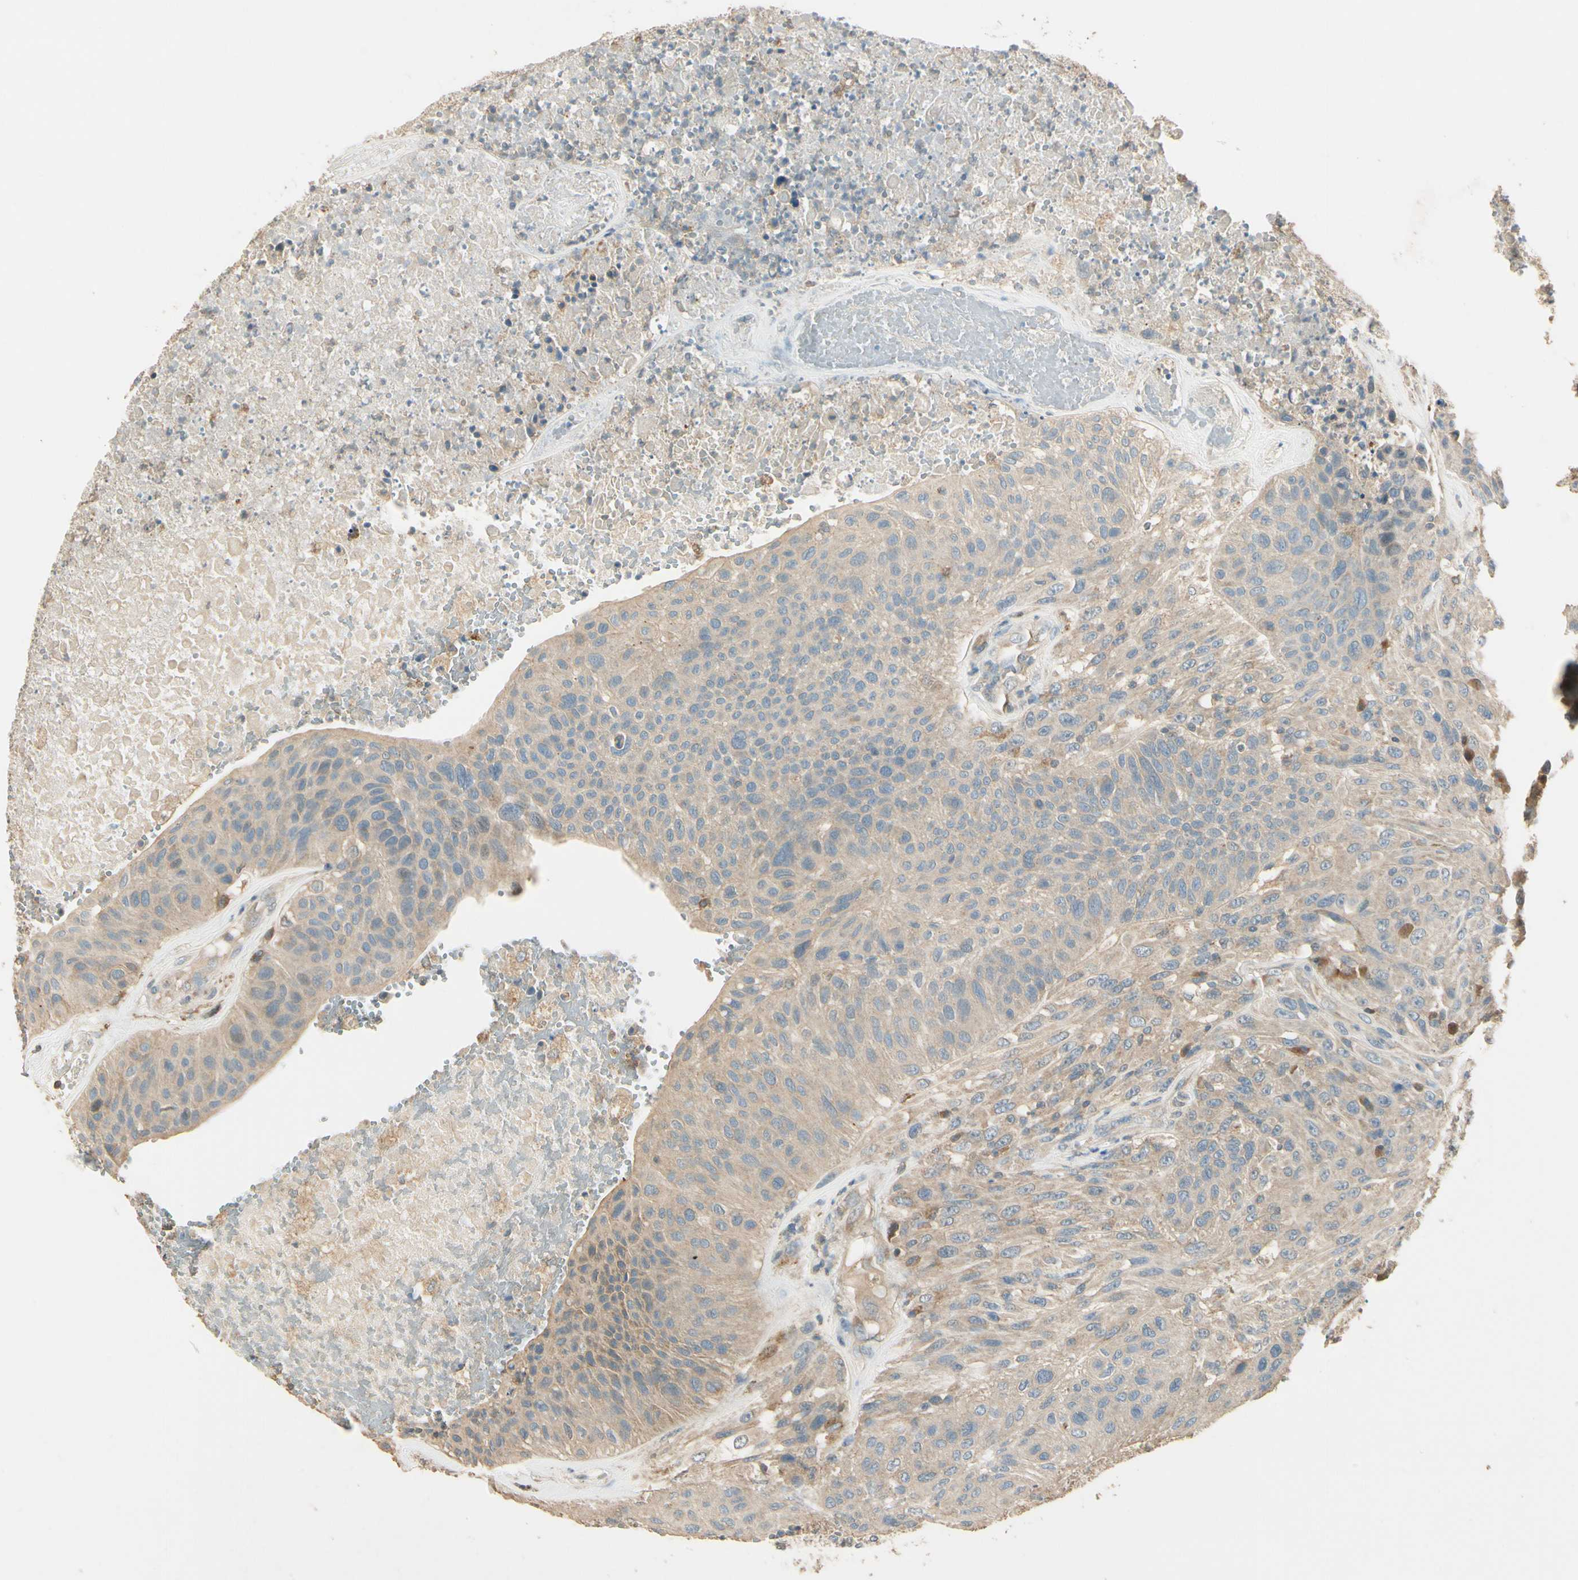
{"staining": {"intensity": "weak", "quantity": ">75%", "location": "cytoplasmic/membranous"}, "tissue": "urothelial cancer", "cell_type": "Tumor cells", "image_type": "cancer", "snomed": [{"axis": "morphology", "description": "Urothelial carcinoma, High grade"}, {"axis": "topography", "description": "Urinary bladder"}], "caption": "Protein expression analysis of high-grade urothelial carcinoma exhibits weak cytoplasmic/membranous expression in about >75% of tumor cells. (Stains: DAB in brown, nuclei in blue, Microscopy: brightfield microscopy at high magnification).", "gene": "PLXNA1", "patient": {"sex": "male", "age": 66}}